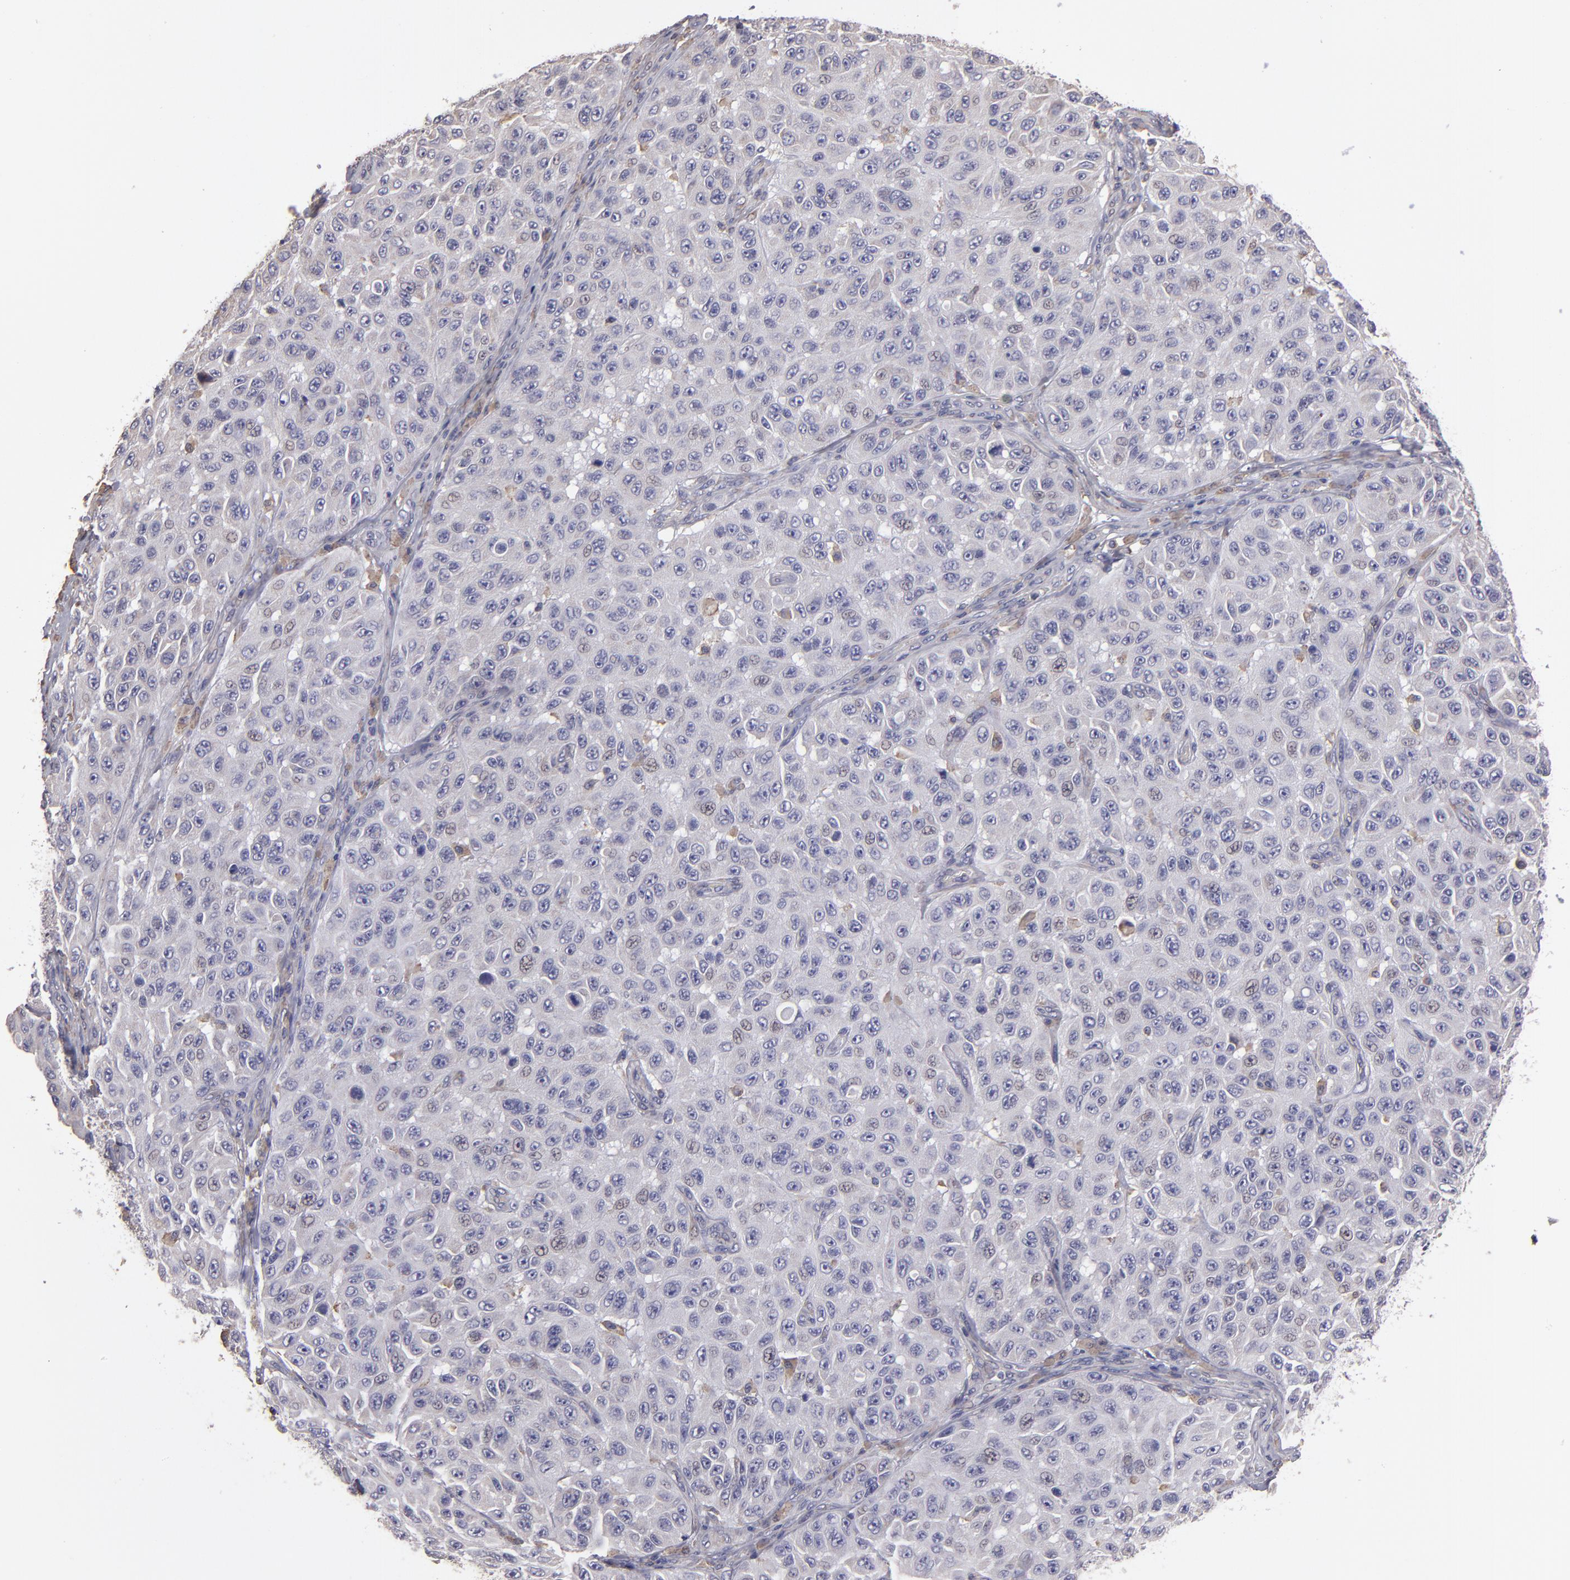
{"staining": {"intensity": "negative", "quantity": "none", "location": "none"}, "tissue": "melanoma", "cell_type": "Tumor cells", "image_type": "cancer", "snomed": [{"axis": "morphology", "description": "Malignant melanoma, NOS"}, {"axis": "topography", "description": "Skin"}], "caption": "A histopathology image of human melanoma is negative for staining in tumor cells. (Stains: DAB immunohistochemistry (IHC) with hematoxylin counter stain, Microscopy: brightfield microscopy at high magnification).", "gene": "CALR", "patient": {"sex": "male", "age": 30}}